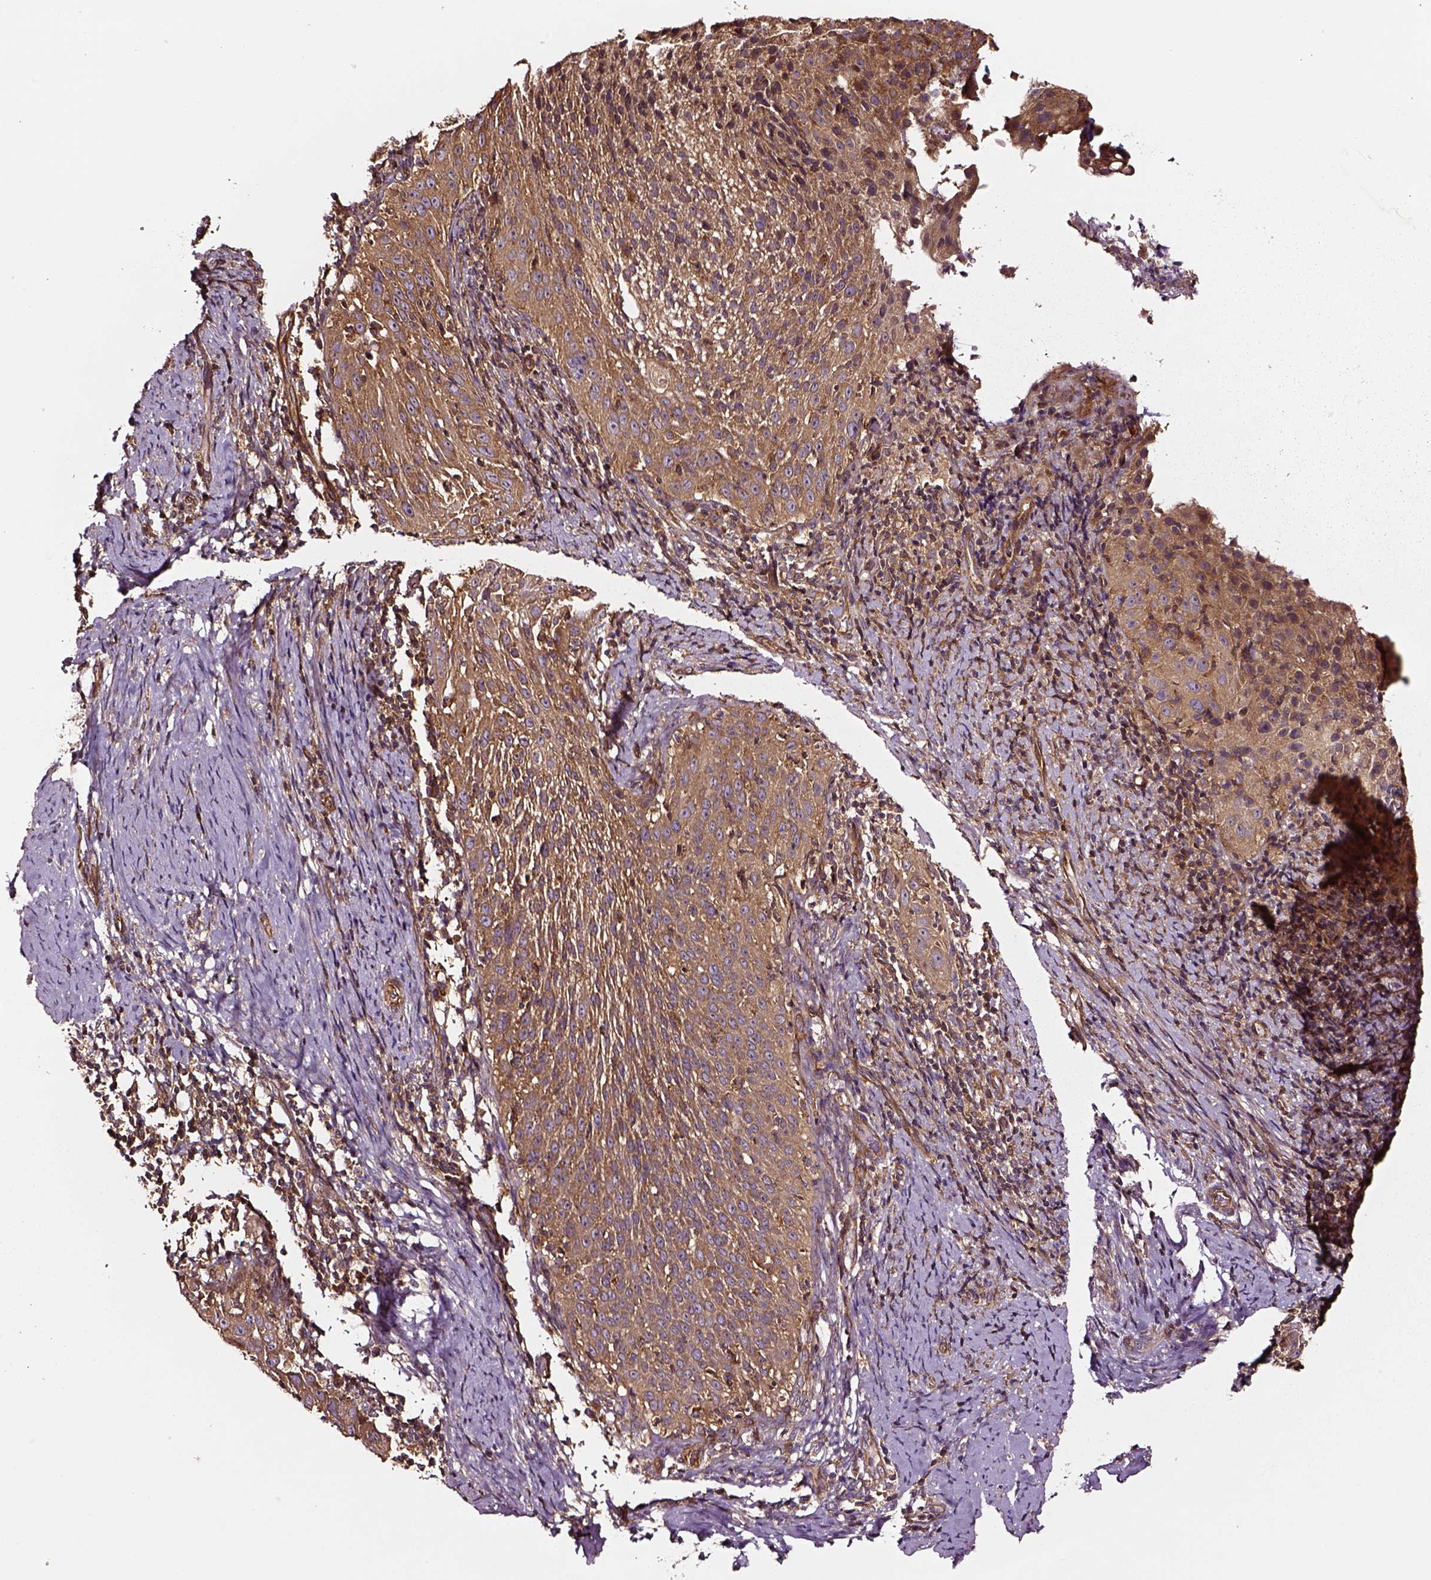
{"staining": {"intensity": "moderate", "quantity": ">75%", "location": "cytoplasmic/membranous"}, "tissue": "cervical cancer", "cell_type": "Tumor cells", "image_type": "cancer", "snomed": [{"axis": "morphology", "description": "Squamous cell carcinoma, NOS"}, {"axis": "topography", "description": "Cervix"}], "caption": "High-magnification brightfield microscopy of squamous cell carcinoma (cervical) stained with DAB (brown) and counterstained with hematoxylin (blue). tumor cells exhibit moderate cytoplasmic/membranous positivity is appreciated in about>75% of cells. Nuclei are stained in blue.", "gene": "RASSF5", "patient": {"sex": "female", "age": 51}}